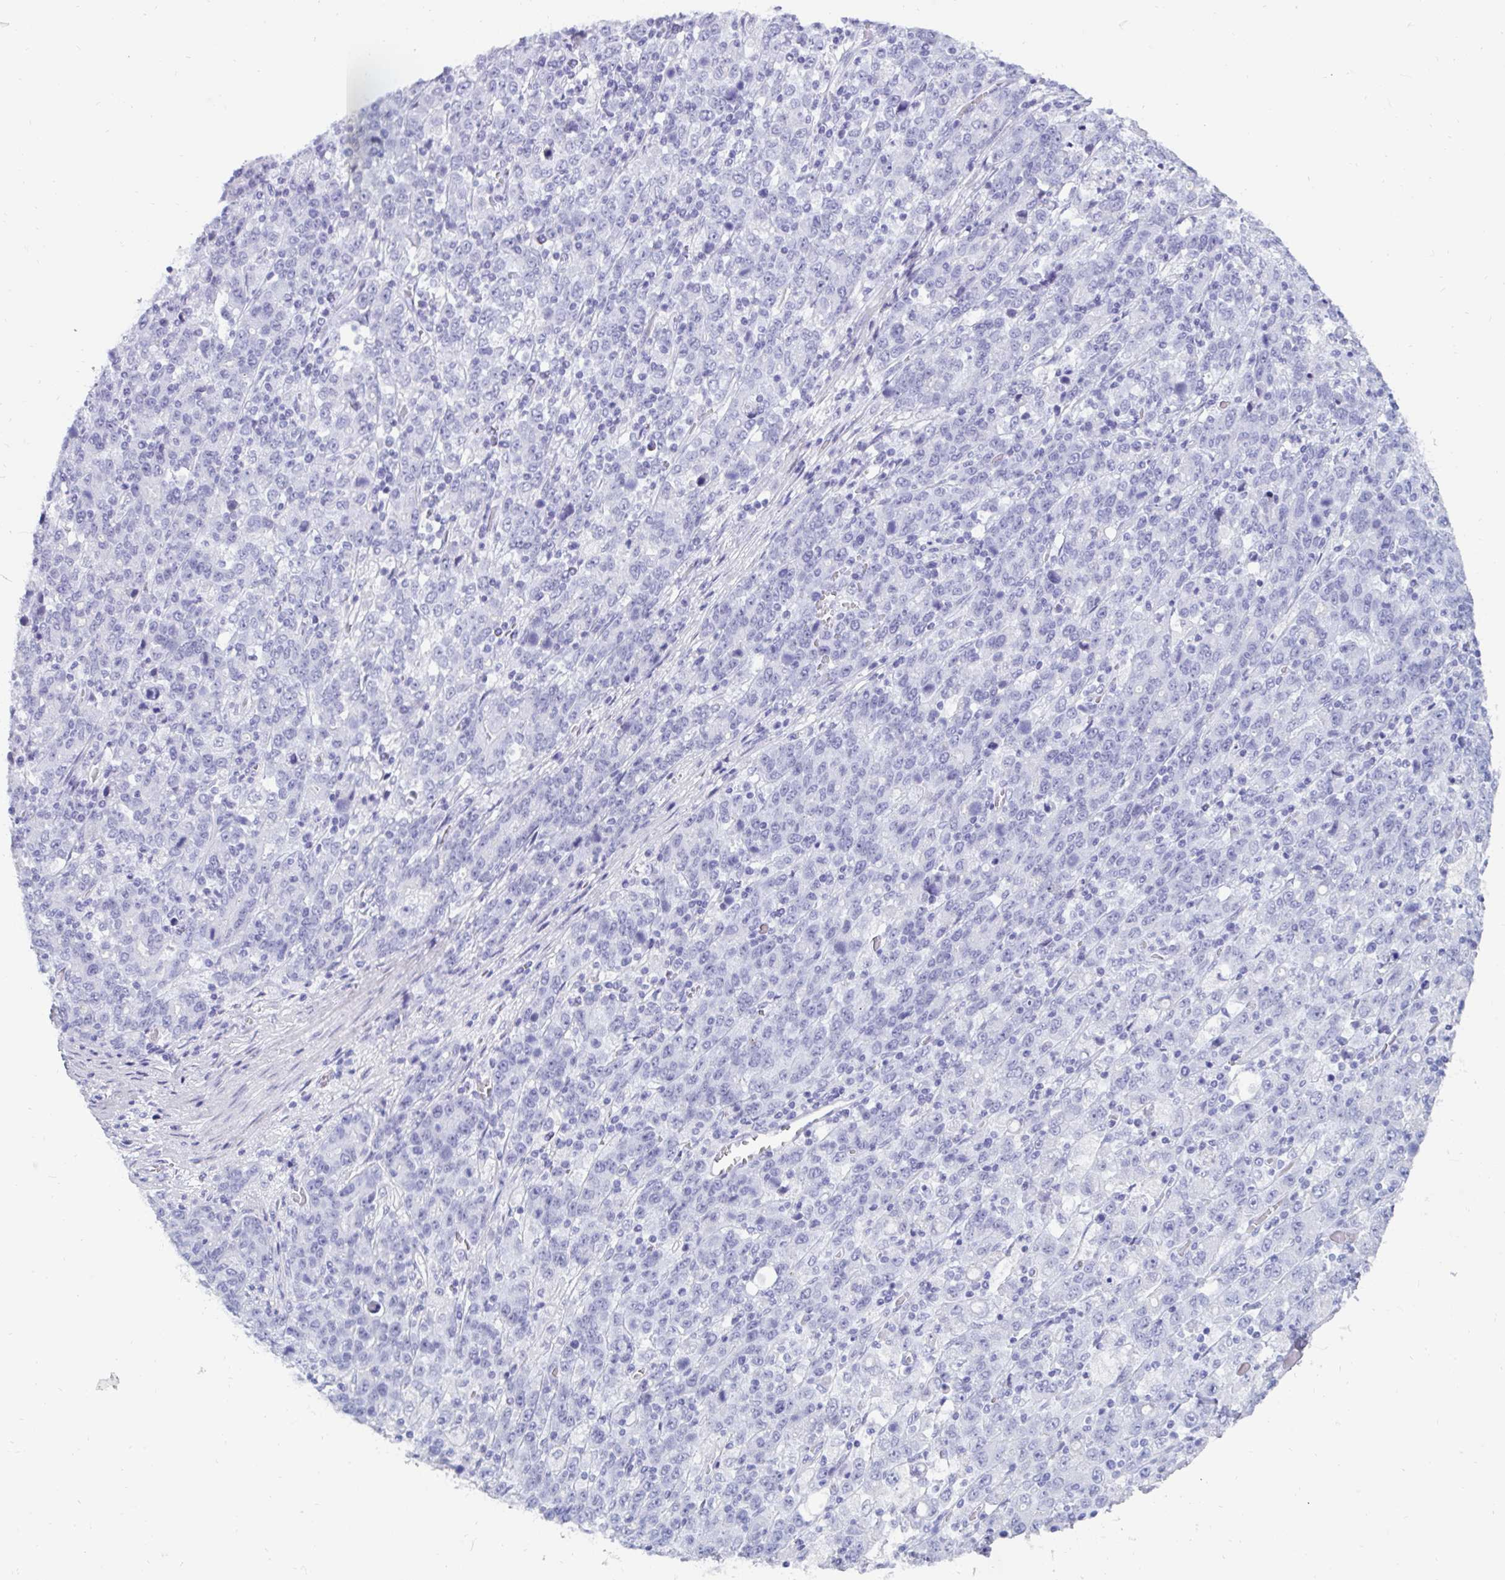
{"staining": {"intensity": "negative", "quantity": "none", "location": "none"}, "tissue": "stomach cancer", "cell_type": "Tumor cells", "image_type": "cancer", "snomed": [{"axis": "morphology", "description": "Adenocarcinoma, NOS"}, {"axis": "topography", "description": "Stomach, upper"}], "caption": "Stomach cancer (adenocarcinoma) was stained to show a protein in brown. There is no significant positivity in tumor cells.", "gene": "GKN2", "patient": {"sex": "male", "age": 69}}